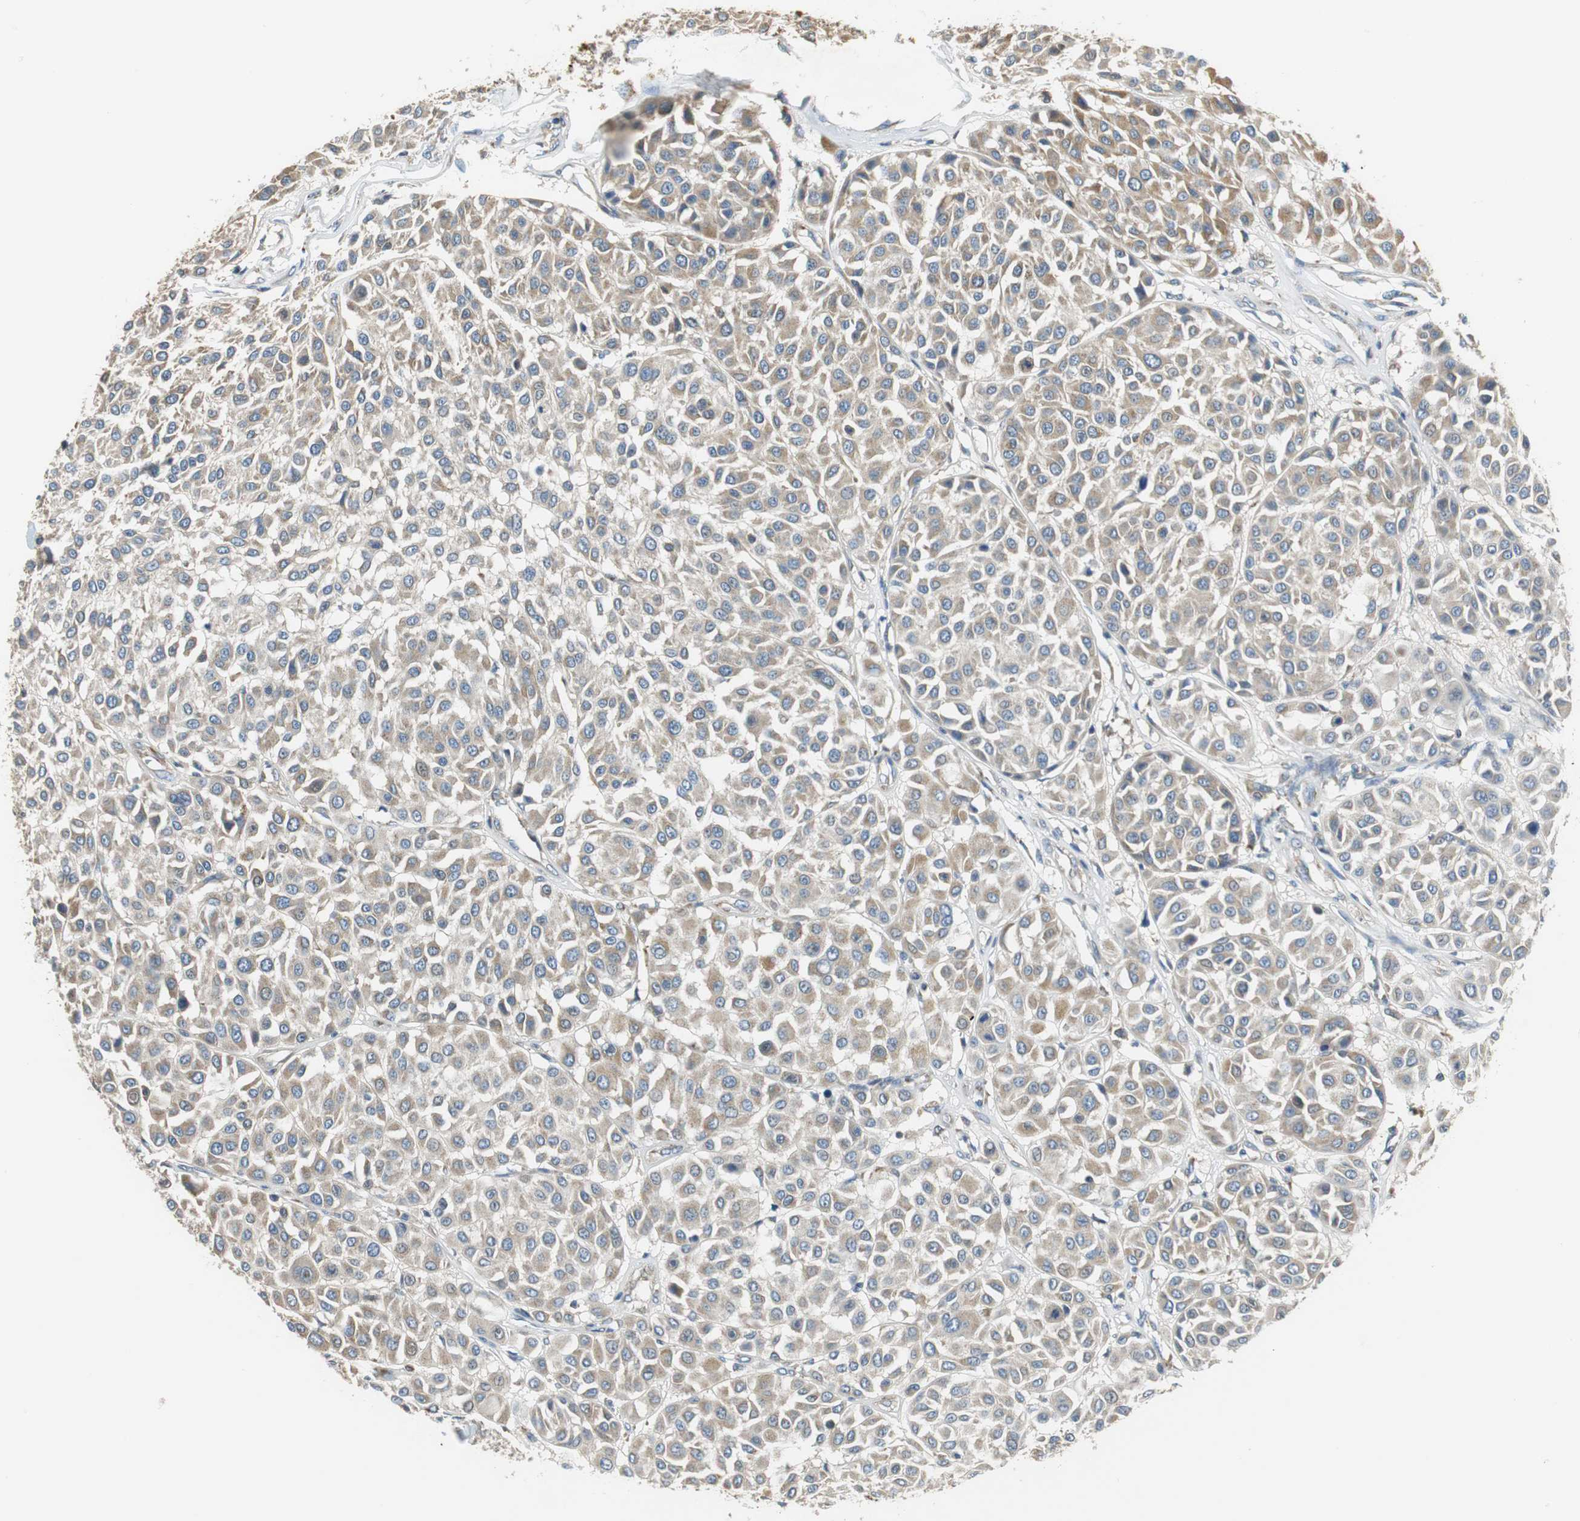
{"staining": {"intensity": "moderate", "quantity": ">75%", "location": "cytoplasmic/membranous"}, "tissue": "melanoma", "cell_type": "Tumor cells", "image_type": "cancer", "snomed": [{"axis": "morphology", "description": "Malignant melanoma, Metastatic site"}, {"axis": "topography", "description": "Soft tissue"}], "caption": "High-power microscopy captured an immunohistochemistry (IHC) photomicrograph of melanoma, revealing moderate cytoplasmic/membranous expression in about >75% of tumor cells. The staining is performed using DAB (3,3'-diaminobenzidine) brown chromogen to label protein expression. The nuclei are counter-stained blue using hematoxylin.", "gene": "GSTK1", "patient": {"sex": "male", "age": 41}}